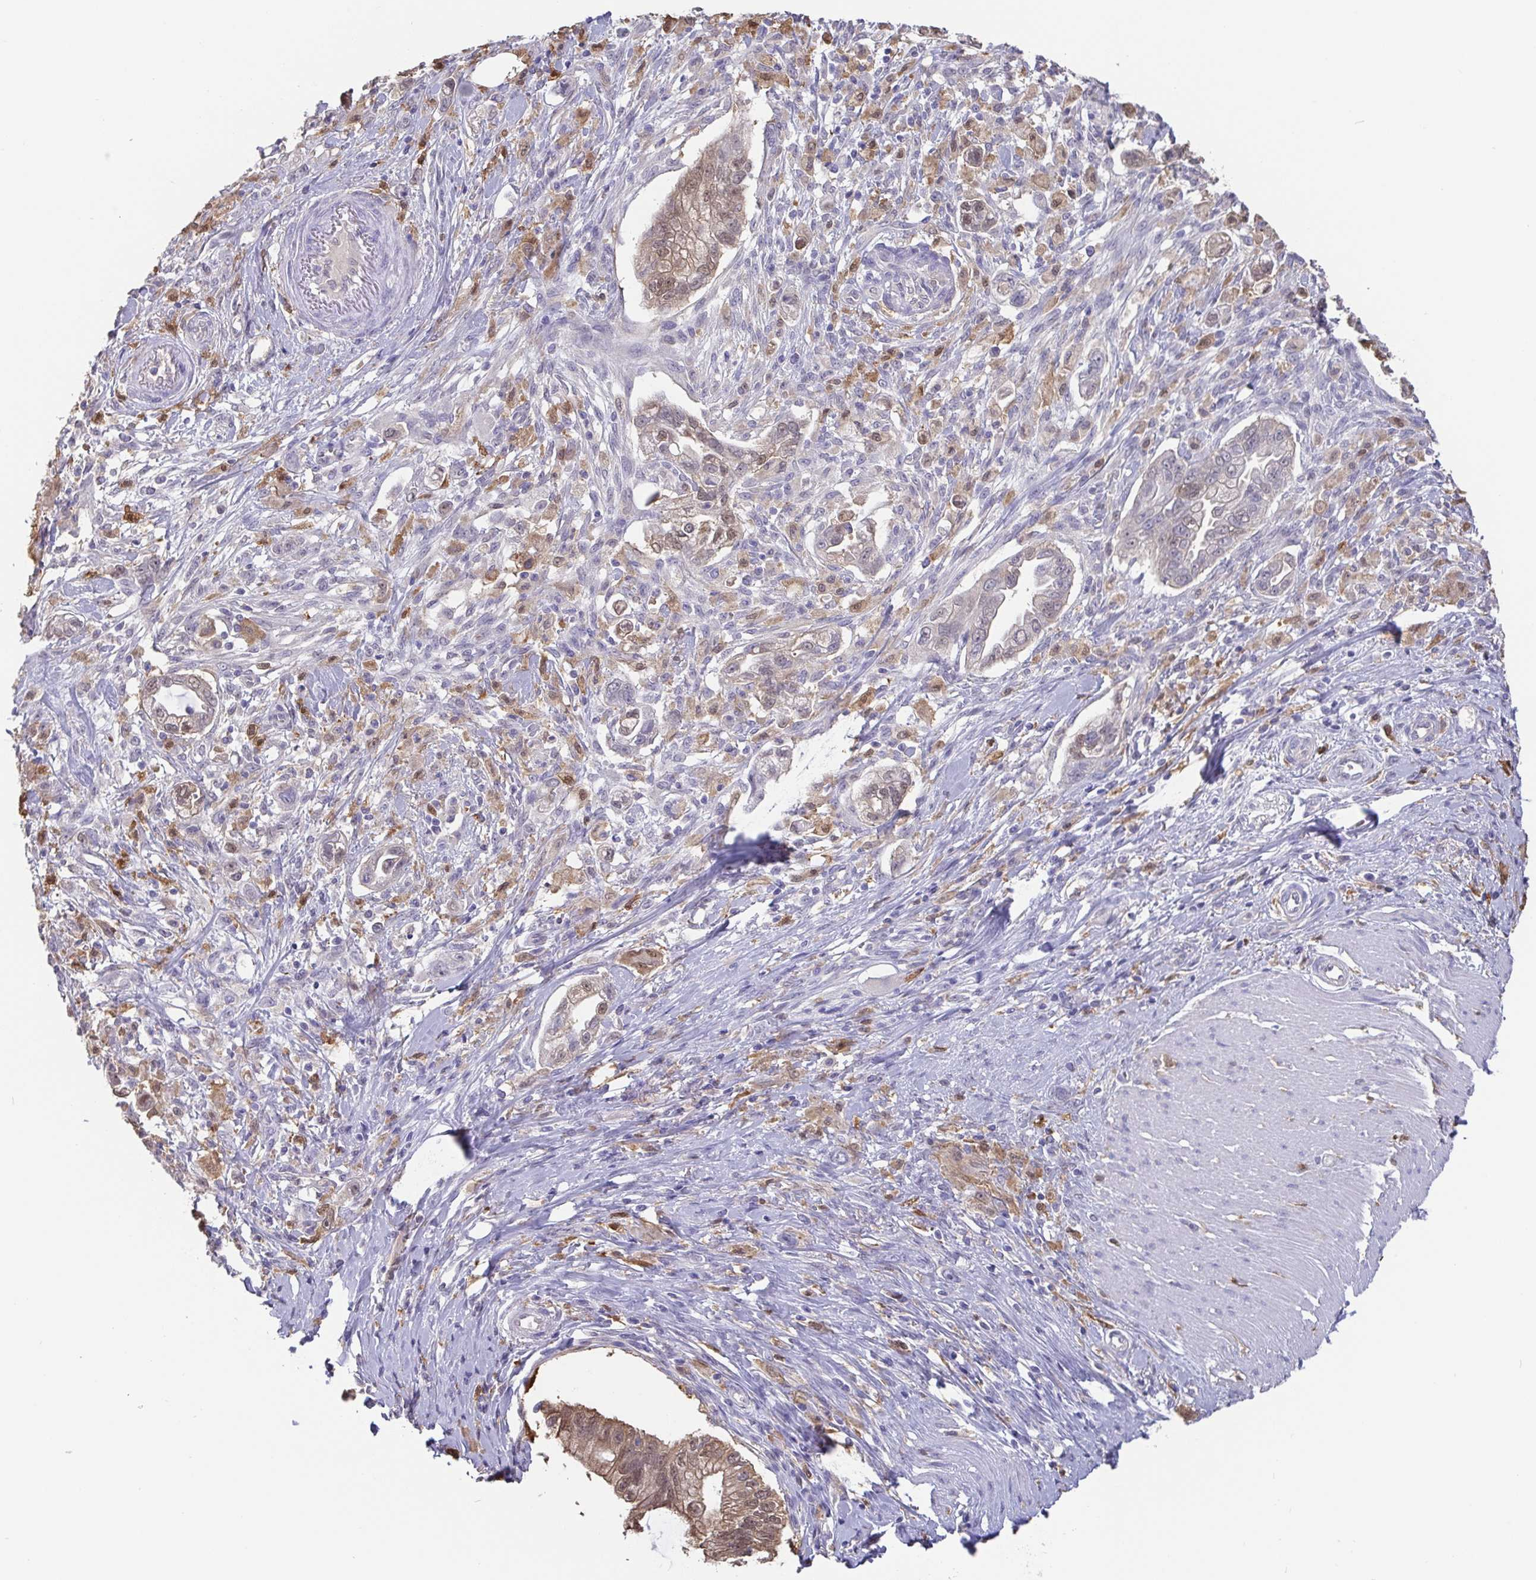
{"staining": {"intensity": "weak", "quantity": "25%-75%", "location": "cytoplasmic/membranous,nuclear"}, "tissue": "pancreatic cancer", "cell_type": "Tumor cells", "image_type": "cancer", "snomed": [{"axis": "morphology", "description": "Adenocarcinoma, NOS"}, {"axis": "topography", "description": "Pancreas"}], "caption": "Brown immunohistochemical staining in pancreatic cancer (adenocarcinoma) shows weak cytoplasmic/membranous and nuclear expression in about 25%-75% of tumor cells.", "gene": "IDH1", "patient": {"sex": "male", "age": 70}}